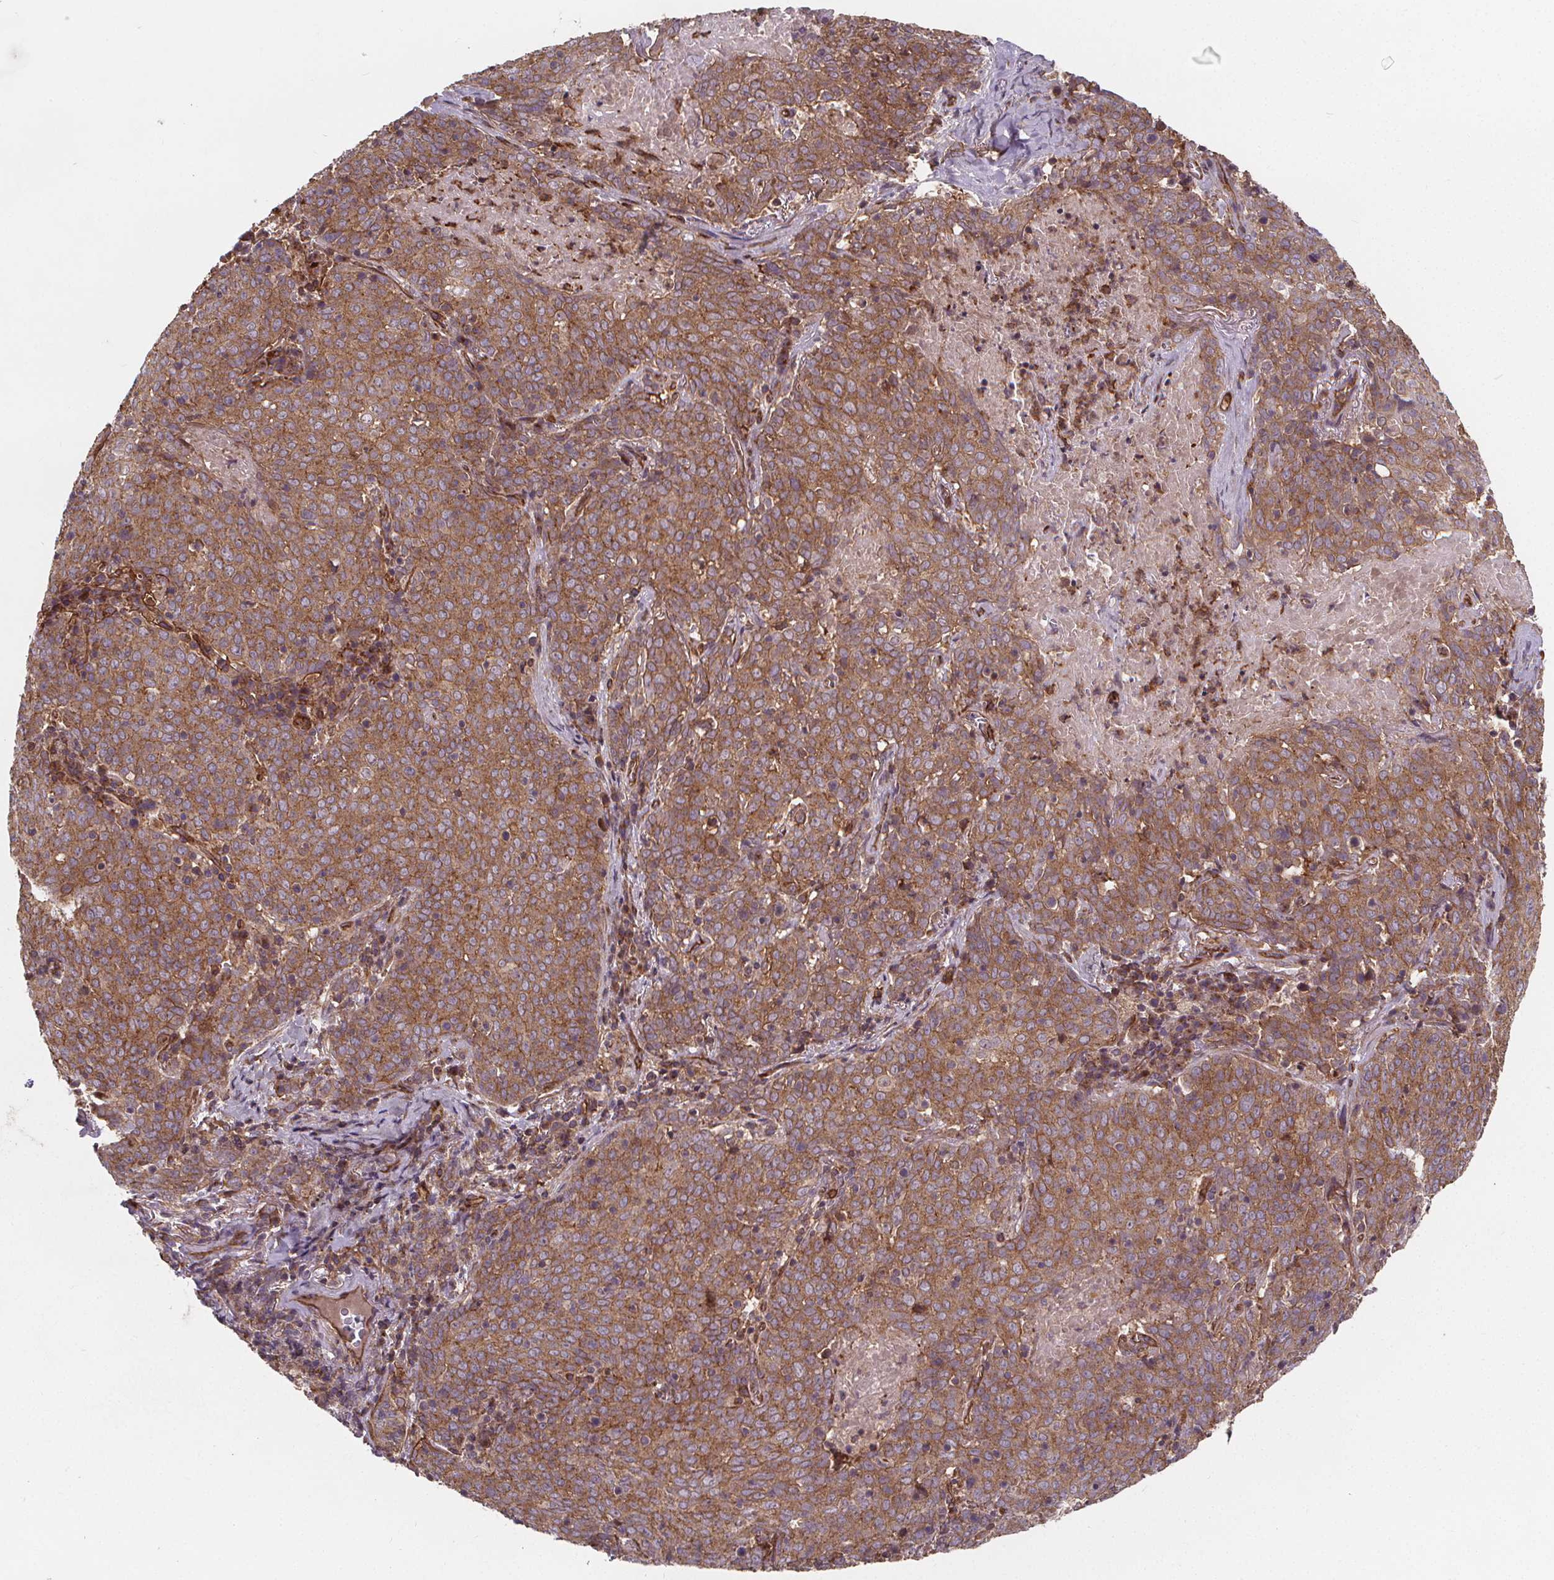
{"staining": {"intensity": "moderate", "quantity": ">75%", "location": "cytoplasmic/membranous"}, "tissue": "lung cancer", "cell_type": "Tumor cells", "image_type": "cancer", "snomed": [{"axis": "morphology", "description": "Squamous cell carcinoma, NOS"}, {"axis": "topography", "description": "Lung"}], "caption": "Tumor cells display moderate cytoplasmic/membranous staining in approximately >75% of cells in lung cancer. (Brightfield microscopy of DAB IHC at high magnification).", "gene": "CLINT1", "patient": {"sex": "male", "age": 82}}